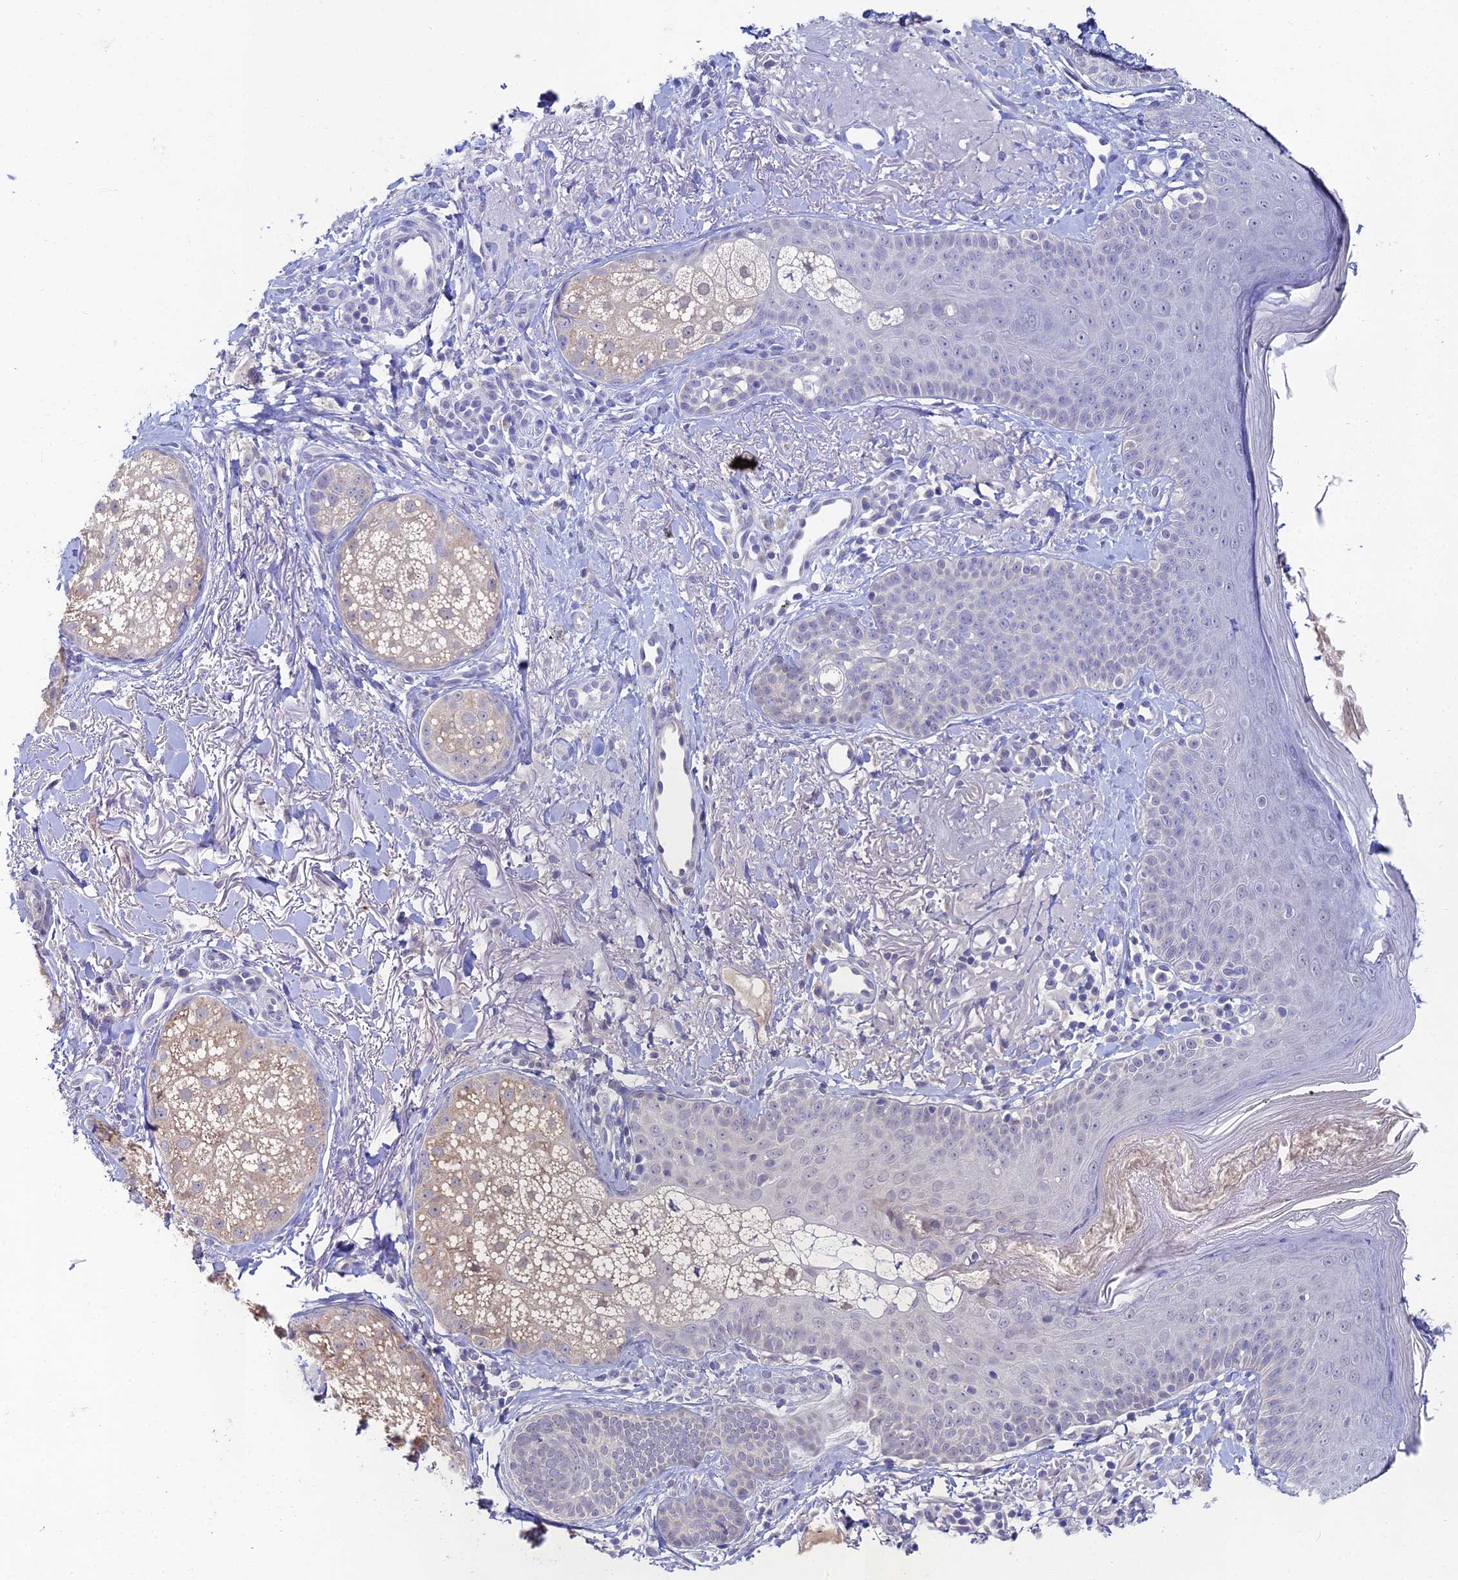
{"staining": {"intensity": "negative", "quantity": "none", "location": "none"}, "tissue": "skin", "cell_type": "Fibroblasts", "image_type": "normal", "snomed": [{"axis": "morphology", "description": "Normal tissue, NOS"}, {"axis": "topography", "description": "Skin"}], "caption": "Fibroblasts are negative for protein expression in benign human skin. Brightfield microscopy of immunohistochemistry stained with DAB (3,3'-diaminobenzidine) (brown) and hematoxylin (blue), captured at high magnification.", "gene": "WDR43", "patient": {"sex": "male", "age": 57}}